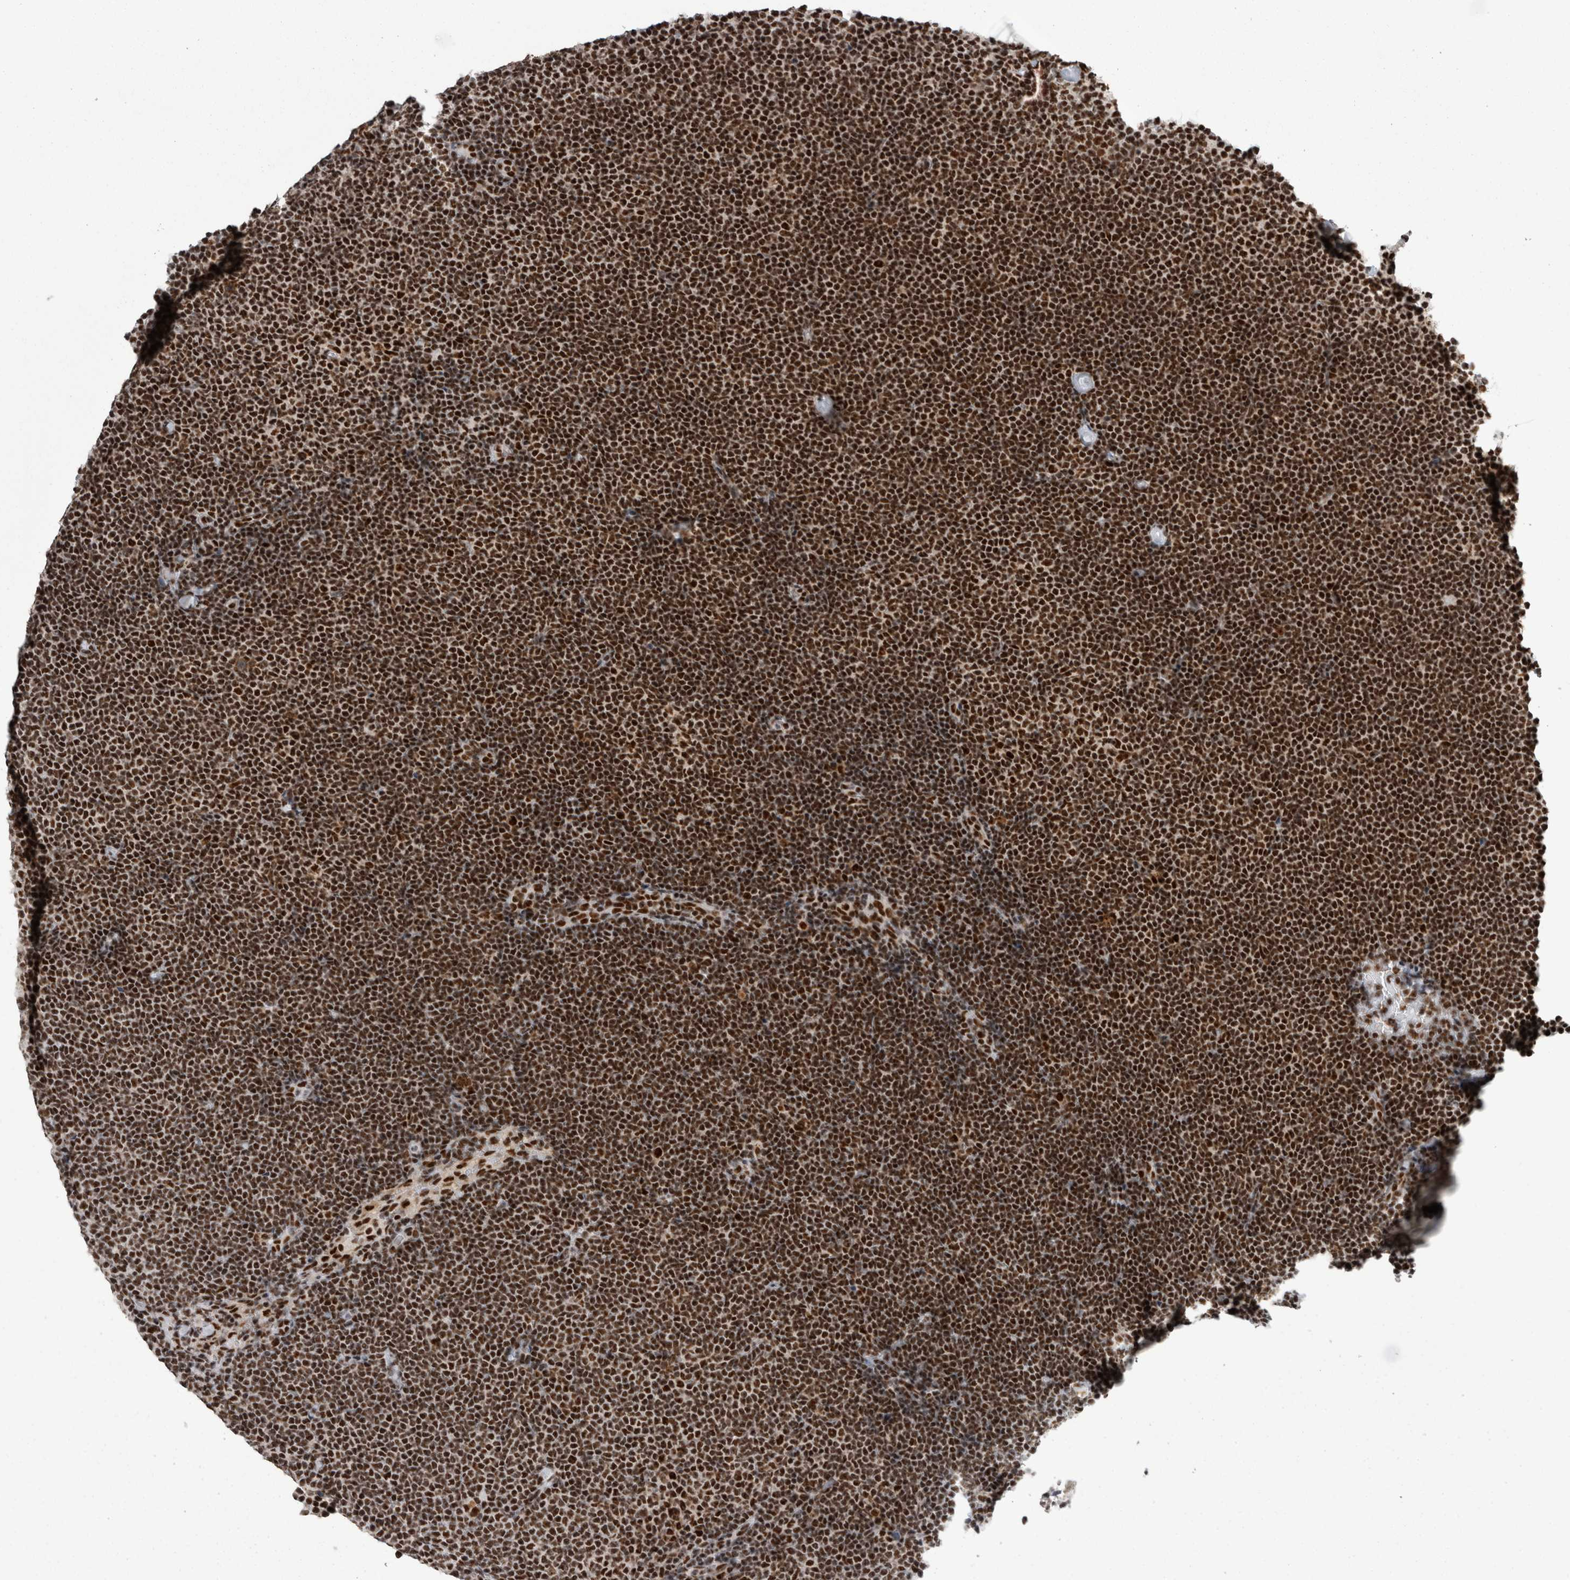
{"staining": {"intensity": "strong", "quantity": ">75%", "location": "nuclear"}, "tissue": "lymphoma", "cell_type": "Tumor cells", "image_type": "cancer", "snomed": [{"axis": "morphology", "description": "Malignant lymphoma, non-Hodgkin's type, Low grade"}, {"axis": "topography", "description": "Lymph node"}], "caption": "The immunohistochemical stain shows strong nuclear expression in tumor cells of lymphoma tissue.", "gene": "SNRNP40", "patient": {"sex": "female", "age": 53}}